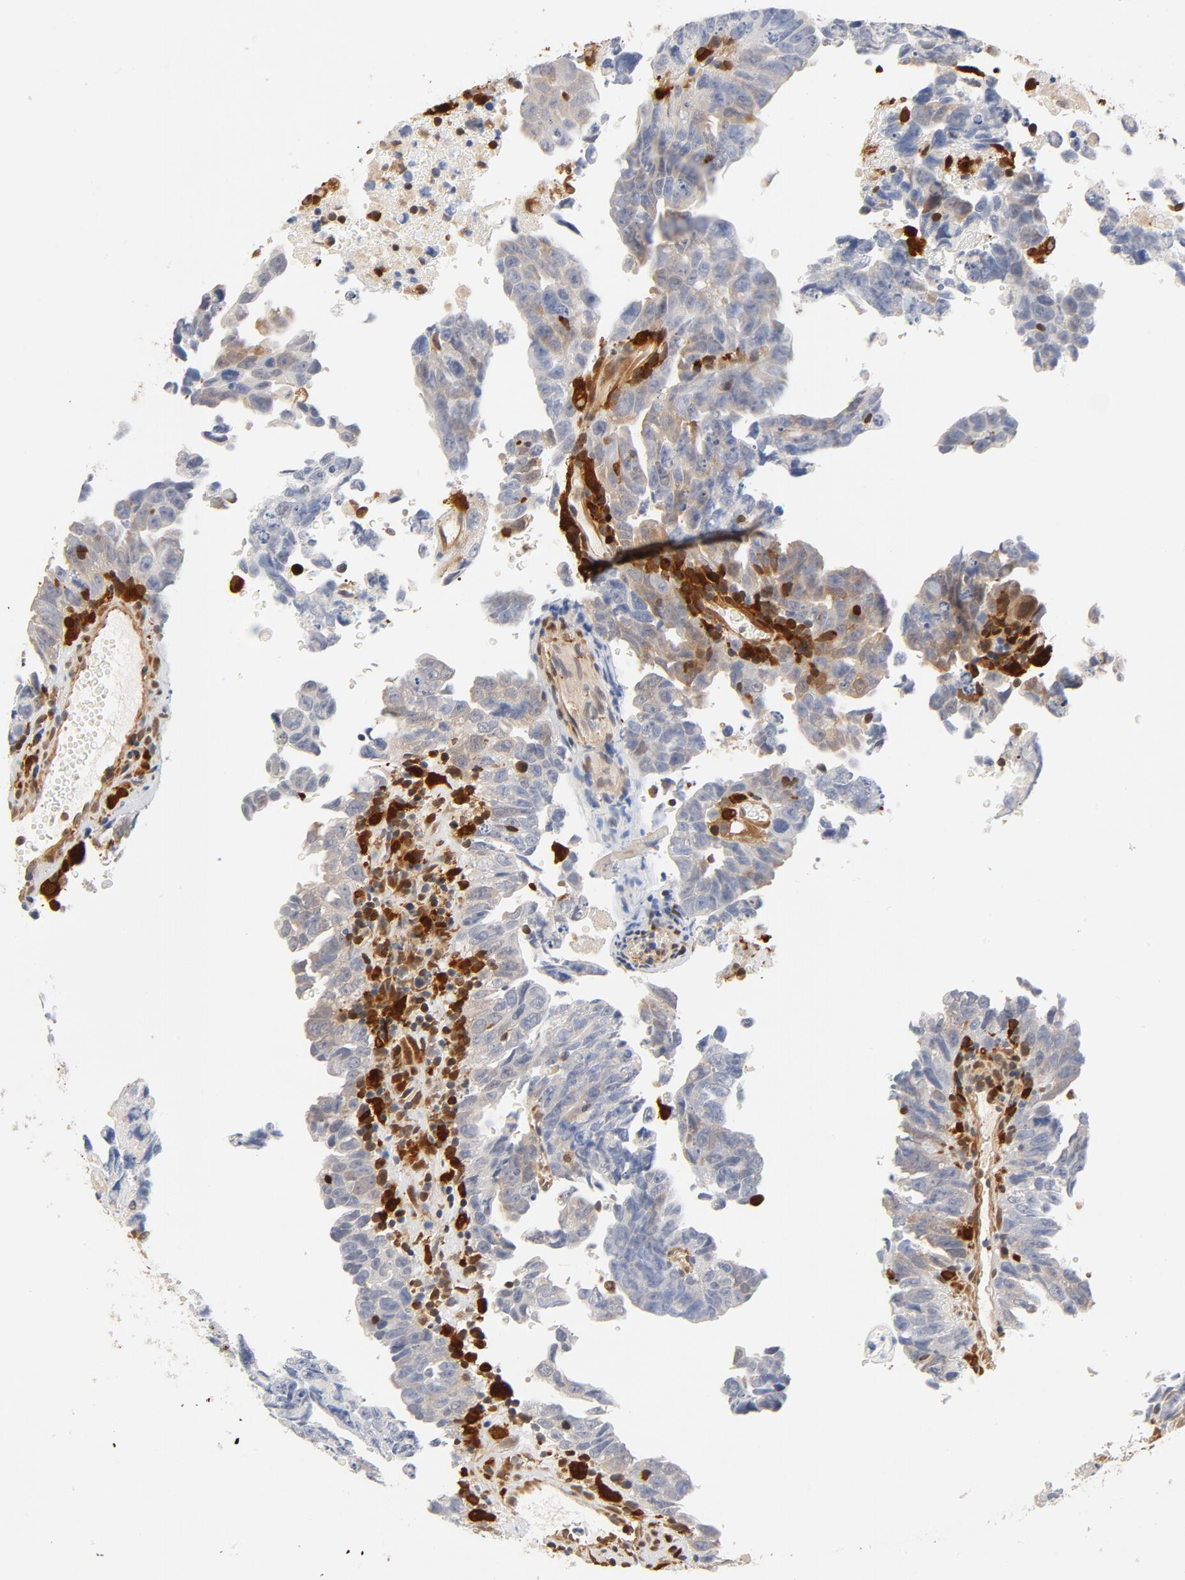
{"staining": {"intensity": "negative", "quantity": "none", "location": "none"}, "tissue": "testis cancer", "cell_type": "Tumor cells", "image_type": "cancer", "snomed": [{"axis": "morphology", "description": "Carcinoma, Embryonal, NOS"}, {"axis": "topography", "description": "Testis"}], "caption": "The image reveals no staining of tumor cells in testis cancer. Brightfield microscopy of IHC stained with DAB (brown) and hematoxylin (blue), captured at high magnification.", "gene": "STAT1", "patient": {"sex": "male", "age": 28}}